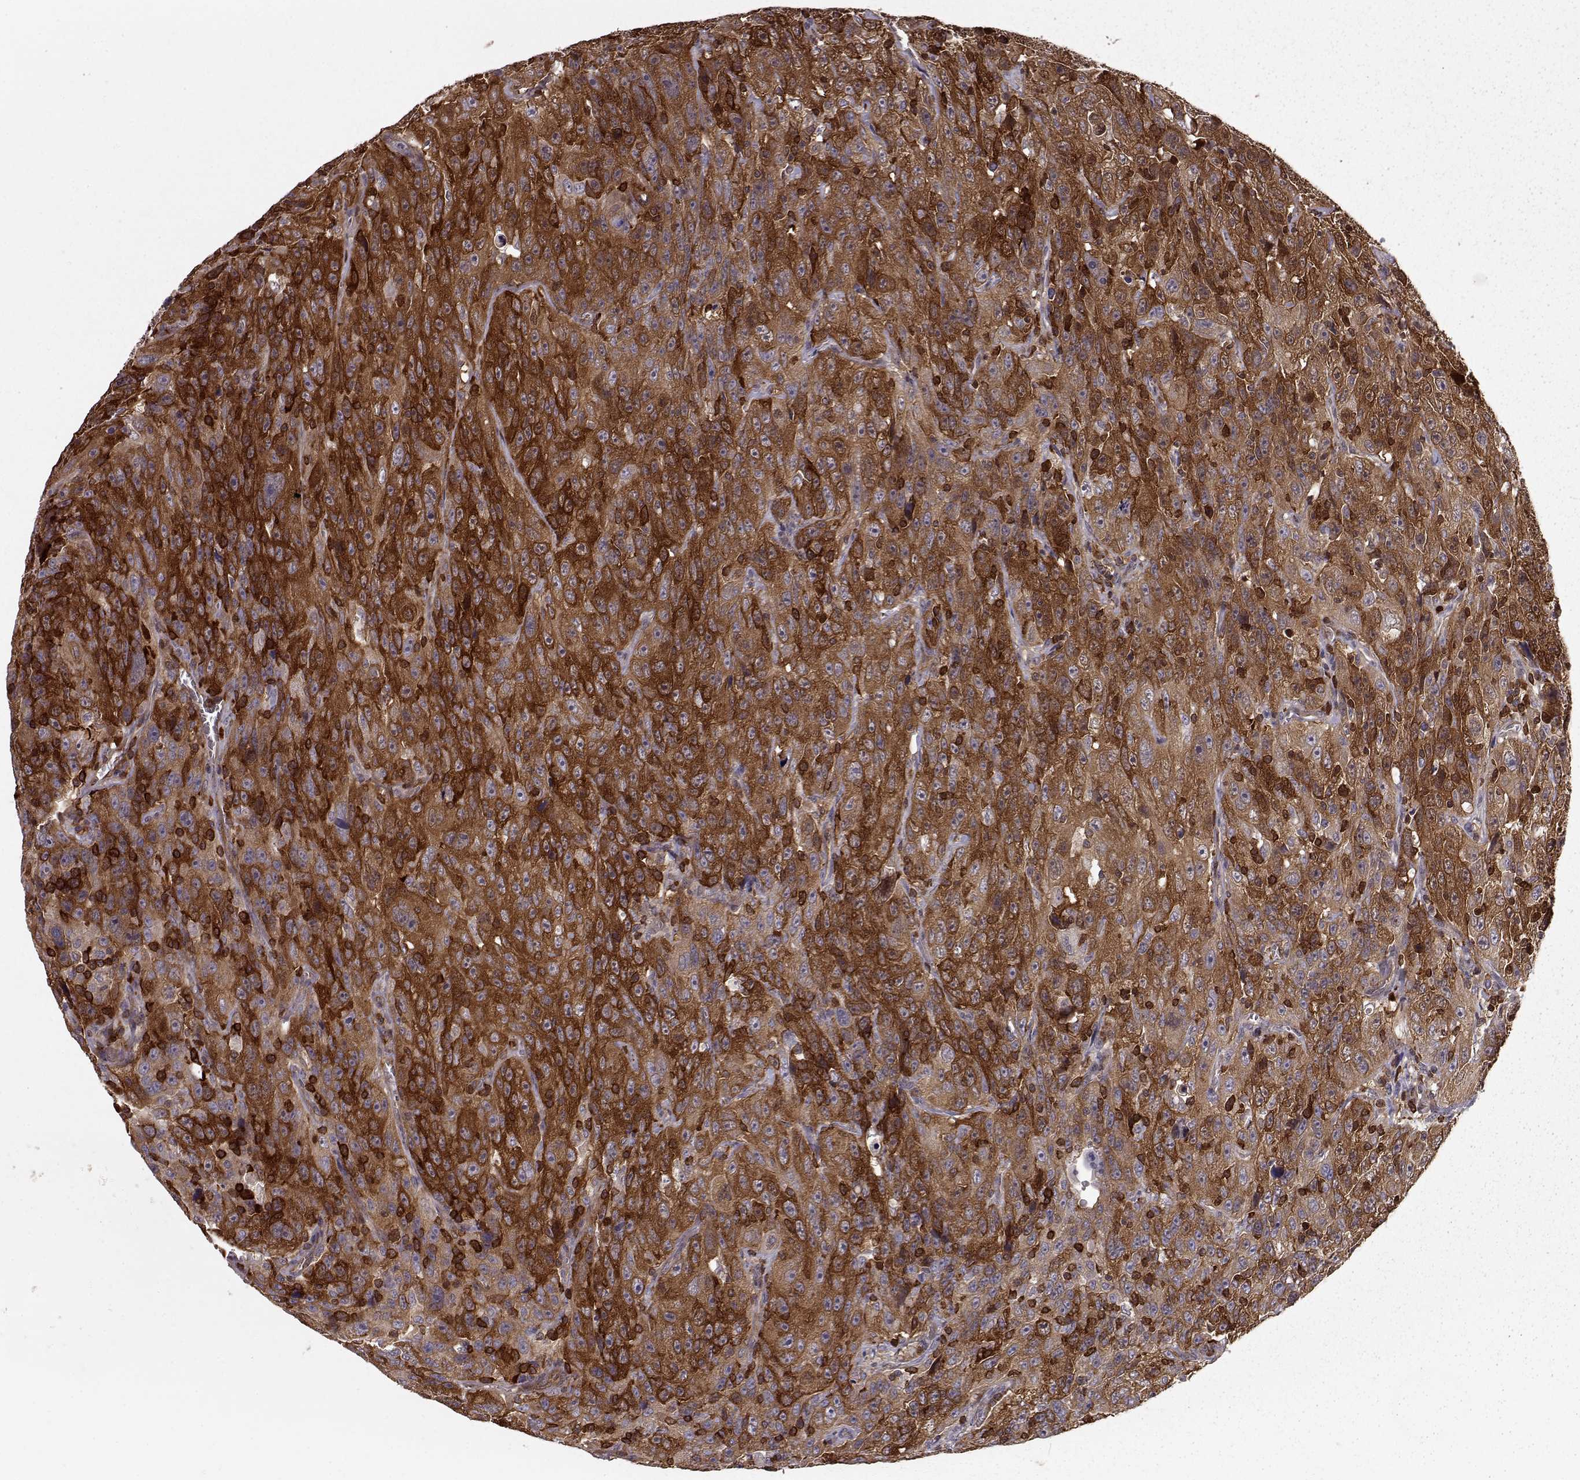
{"staining": {"intensity": "strong", "quantity": ">75%", "location": "cytoplasmic/membranous"}, "tissue": "urothelial cancer", "cell_type": "Tumor cells", "image_type": "cancer", "snomed": [{"axis": "morphology", "description": "Urothelial carcinoma, NOS"}, {"axis": "morphology", "description": "Urothelial carcinoma, High grade"}, {"axis": "topography", "description": "Urinary bladder"}], "caption": "Urothelial cancer stained with DAB (3,3'-diaminobenzidine) immunohistochemistry (IHC) exhibits high levels of strong cytoplasmic/membranous staining in approximately >75% of tumor cells.", "gene": "RANBP1", "patient": {"sex": "female", "age": 73}}